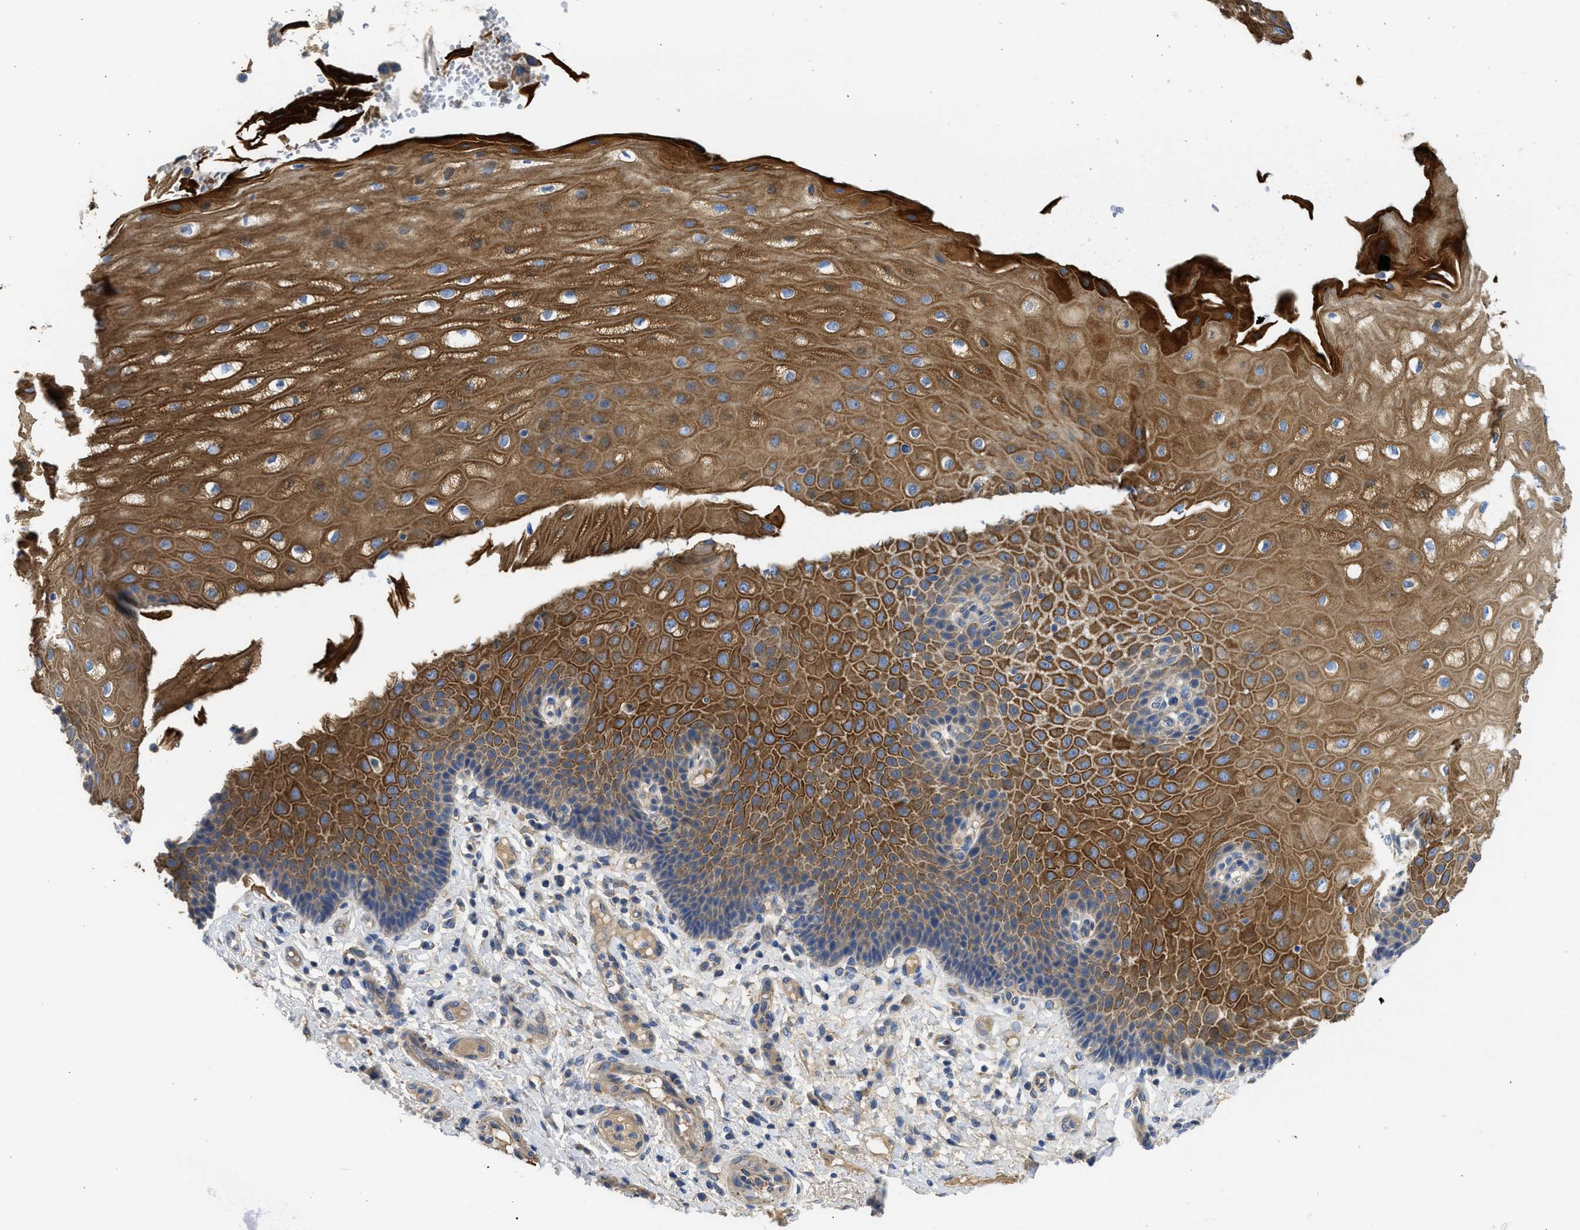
{"staining": {"intensity": "moderate", "quantity": ">75%", "location": "cytoplasmic/membranous"}, "tissue": "esophagus", "cell_type": "Squamous epithelial cells", "image_type": "normal", "snomed": [{"axis": "morphology", "description": "Normal tissue, NOS"}, {"axis": "topography", "description": "Esophagus"}], "caption": "High-magnification brightfield microscopy of normal esophagus stained with DAB (3,3'-diaminobenzidine) (brown) and counterstained with hematoxylin (blue). squamous epithelial cells exhibit moderate cytoplasmic/membranous staining is identified in approximately>75% of cells. (IHC, brightfield microscopy, high magnification).", "gene": "CSRNP2", "patient": {"sex": "male", "age": 54}}